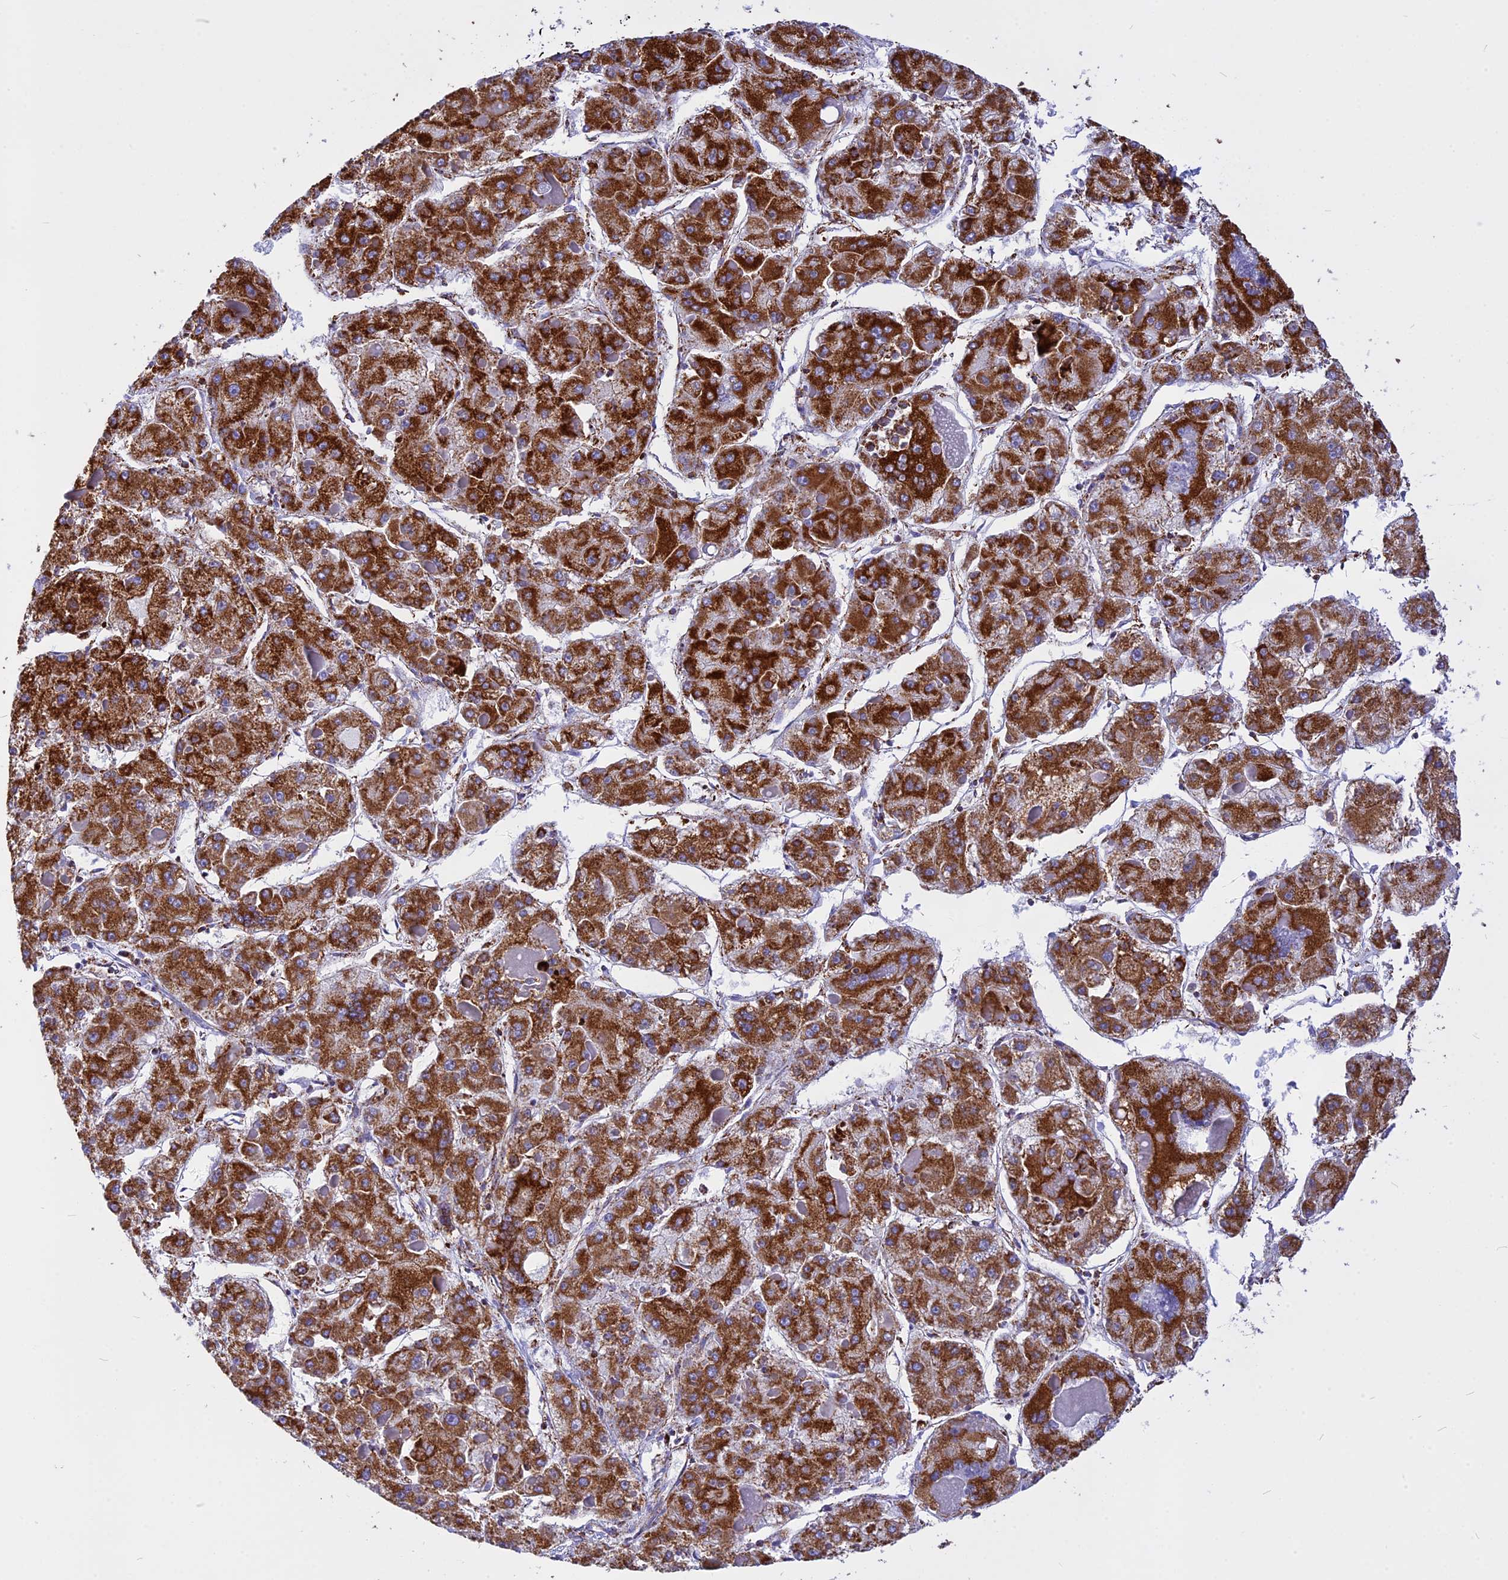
{"staining": {"intensity": "strong", "quantity": ">75%", "location": "cytoplasmic/membranous"}, "tissue": "liver cancer", "cell_type": "Tumor cells", "image_type": "cancer", "snomed": [{"axis": "morphology", "description": "Carcinoma, Hepatocellular, NOS"}, {"axis": "topography", "description": "Liver"}], "caption": "Liver cancer (hepatocellular carcinoma) stained with a protein marker shows strong staining in tumor cells.", "gene": "VDAC2", "patient": {"sex": "female", "age": 73}}